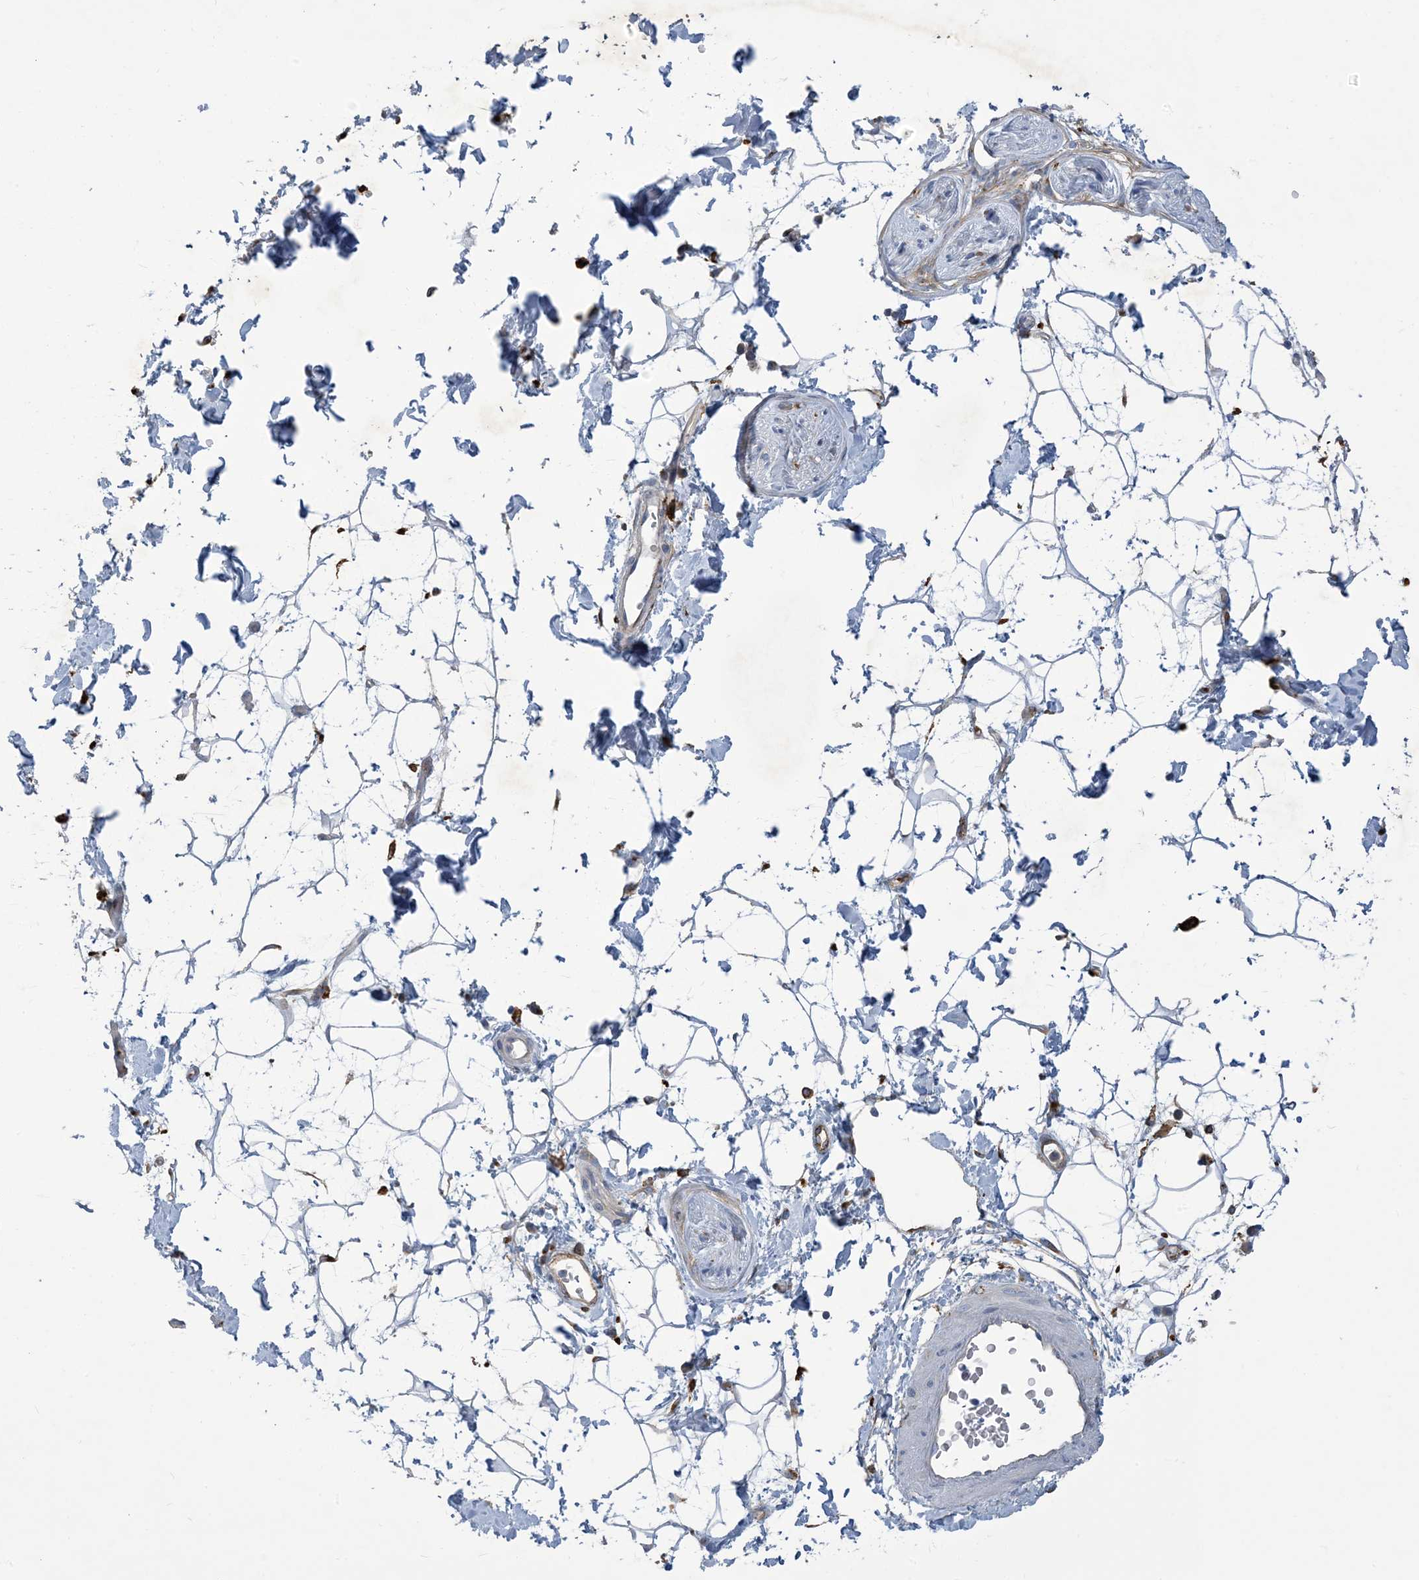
{"staining": {"intensity": "negative", "quantity": "none", "location": "none"}, "tissue": "adipose tissue", "cell_type": "Adipocytes", "image_type": "normal", "snomed": [{"axis": "morphology", "description": "Normal tissue, NOS"}, {"axis": "topography", "description": "Soft tissue"}], "caption": "IHC image of normal adipose tissue: human adipose tissue stained with DAB reveals no significant protein staining in adipocytes. (DAB immunohistochemistry with hematoxylin counter stain).", "gene": "PEAR1", "patient": {"sex": "male", "age": 72}}